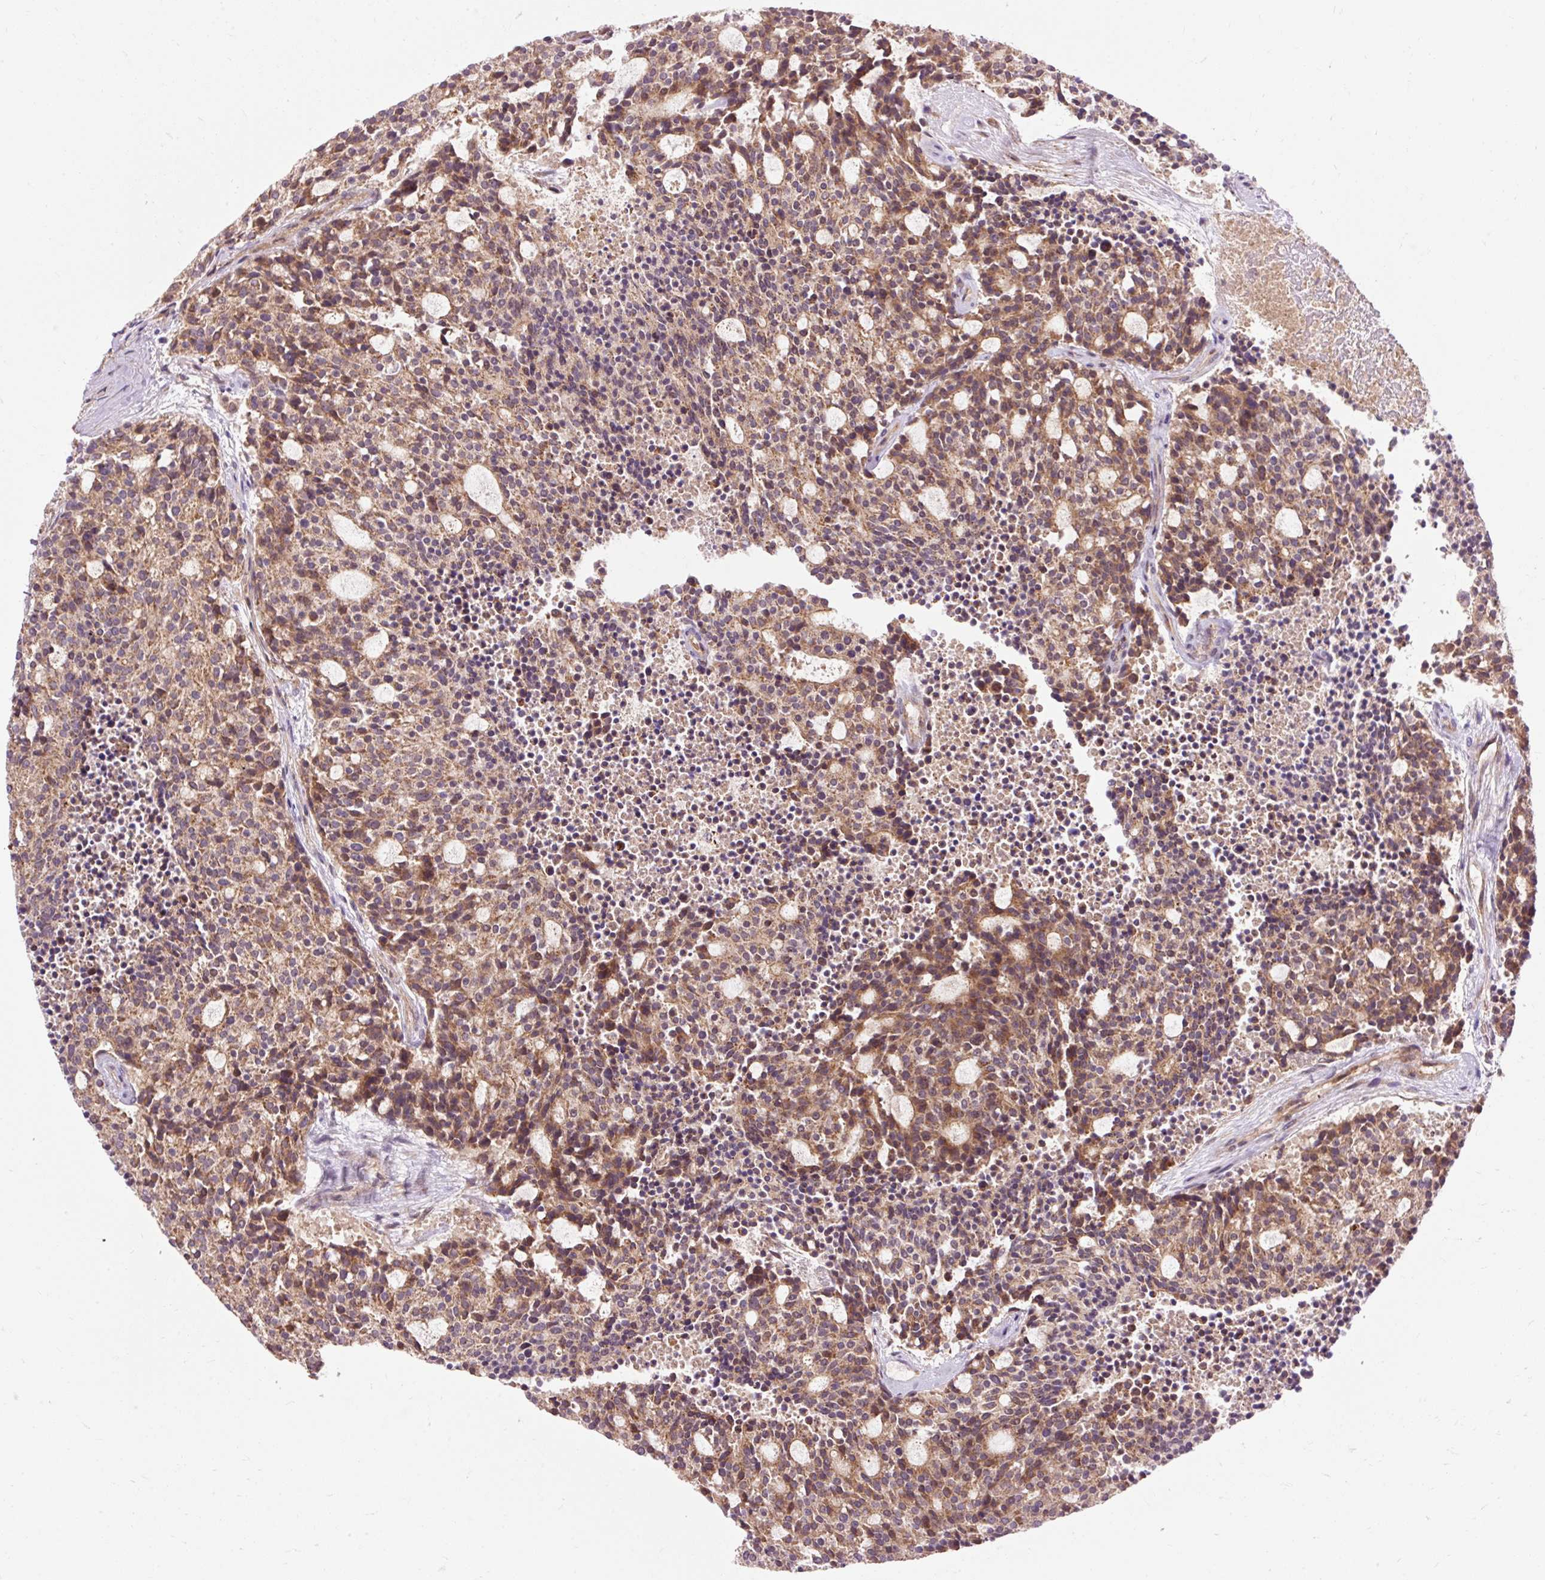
{"staining": {"intensity": "moderate", "quantity": ">75%", "location": "cytoplasmic/membranous"}, "tissue": "carcinoid", "cell_type": "Tumor cells", "image_type": "cancer", "snomed": [{"axis": "morphology", "description": "Carcinoid, malignant, NOS"}, {"axis": "topography", "description": "Pancreas"}], "caption": "There is medium levels of moderate cytoplasmic/membranous expression in tumor cells of carcinoid (malignant), as demonstrated by immunohistochemical staining (brown color).", "gene": "RIPOR3", "patient": {"sex": "female", "age": 54}}